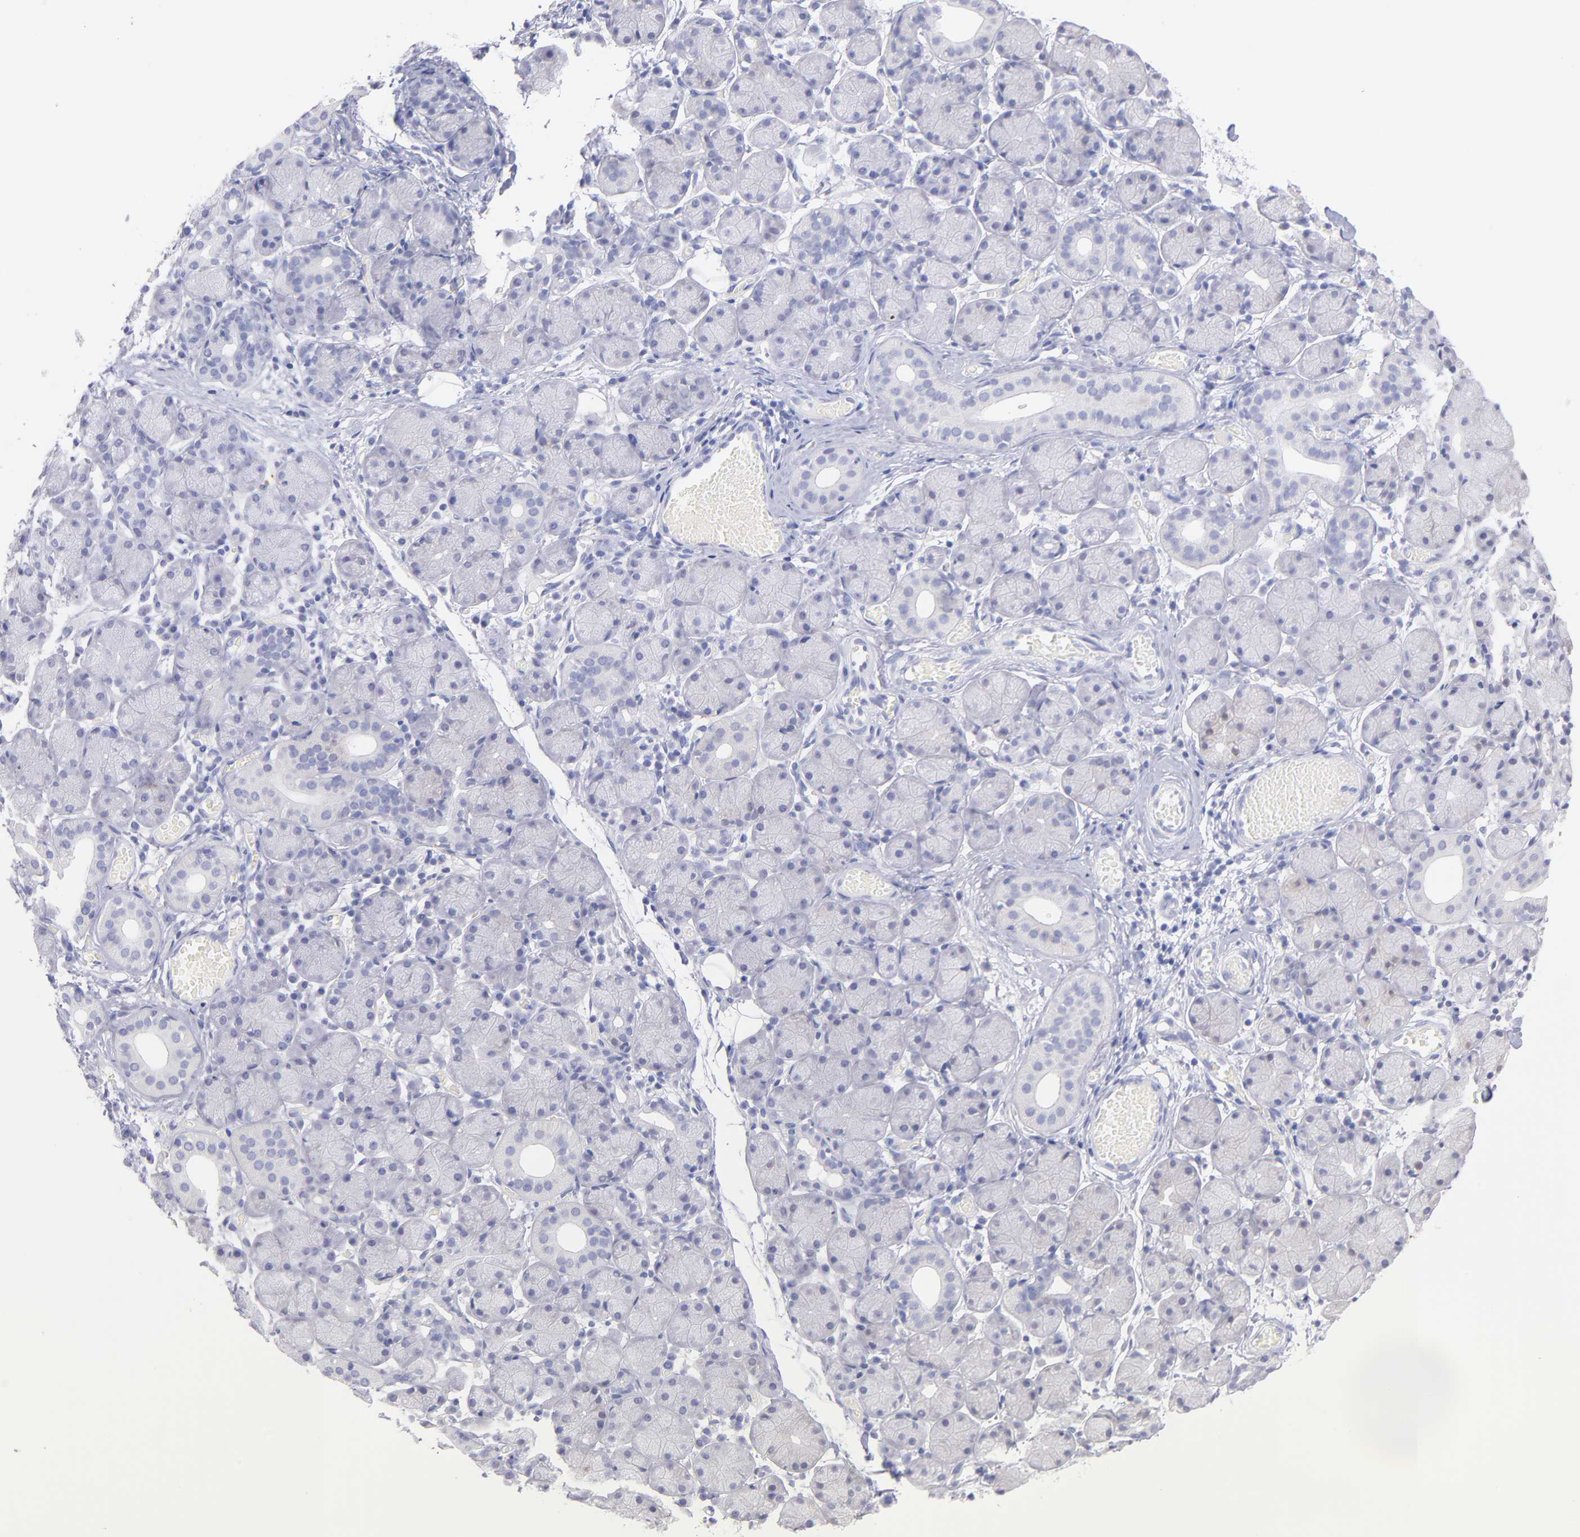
{"staining": {"intensity": "weak", "quantity": "<25%", "location": "cytoplasmic/membranous"}, "tissue": "salivary gland", "cell_type": "Glandular cells", "image_type": "normal", "snomed": [{"axis": "morphology", "description": "Normal tissue, NOS"}, {"axis": "topography", "description": "Salivary gland"}], "caption": "A photomicrograph of salivary gland stained for a protein exhibits no brown staining in glandular cells.", "gene": "SCGN", "patient": {"sex": "female", "age": 24}}